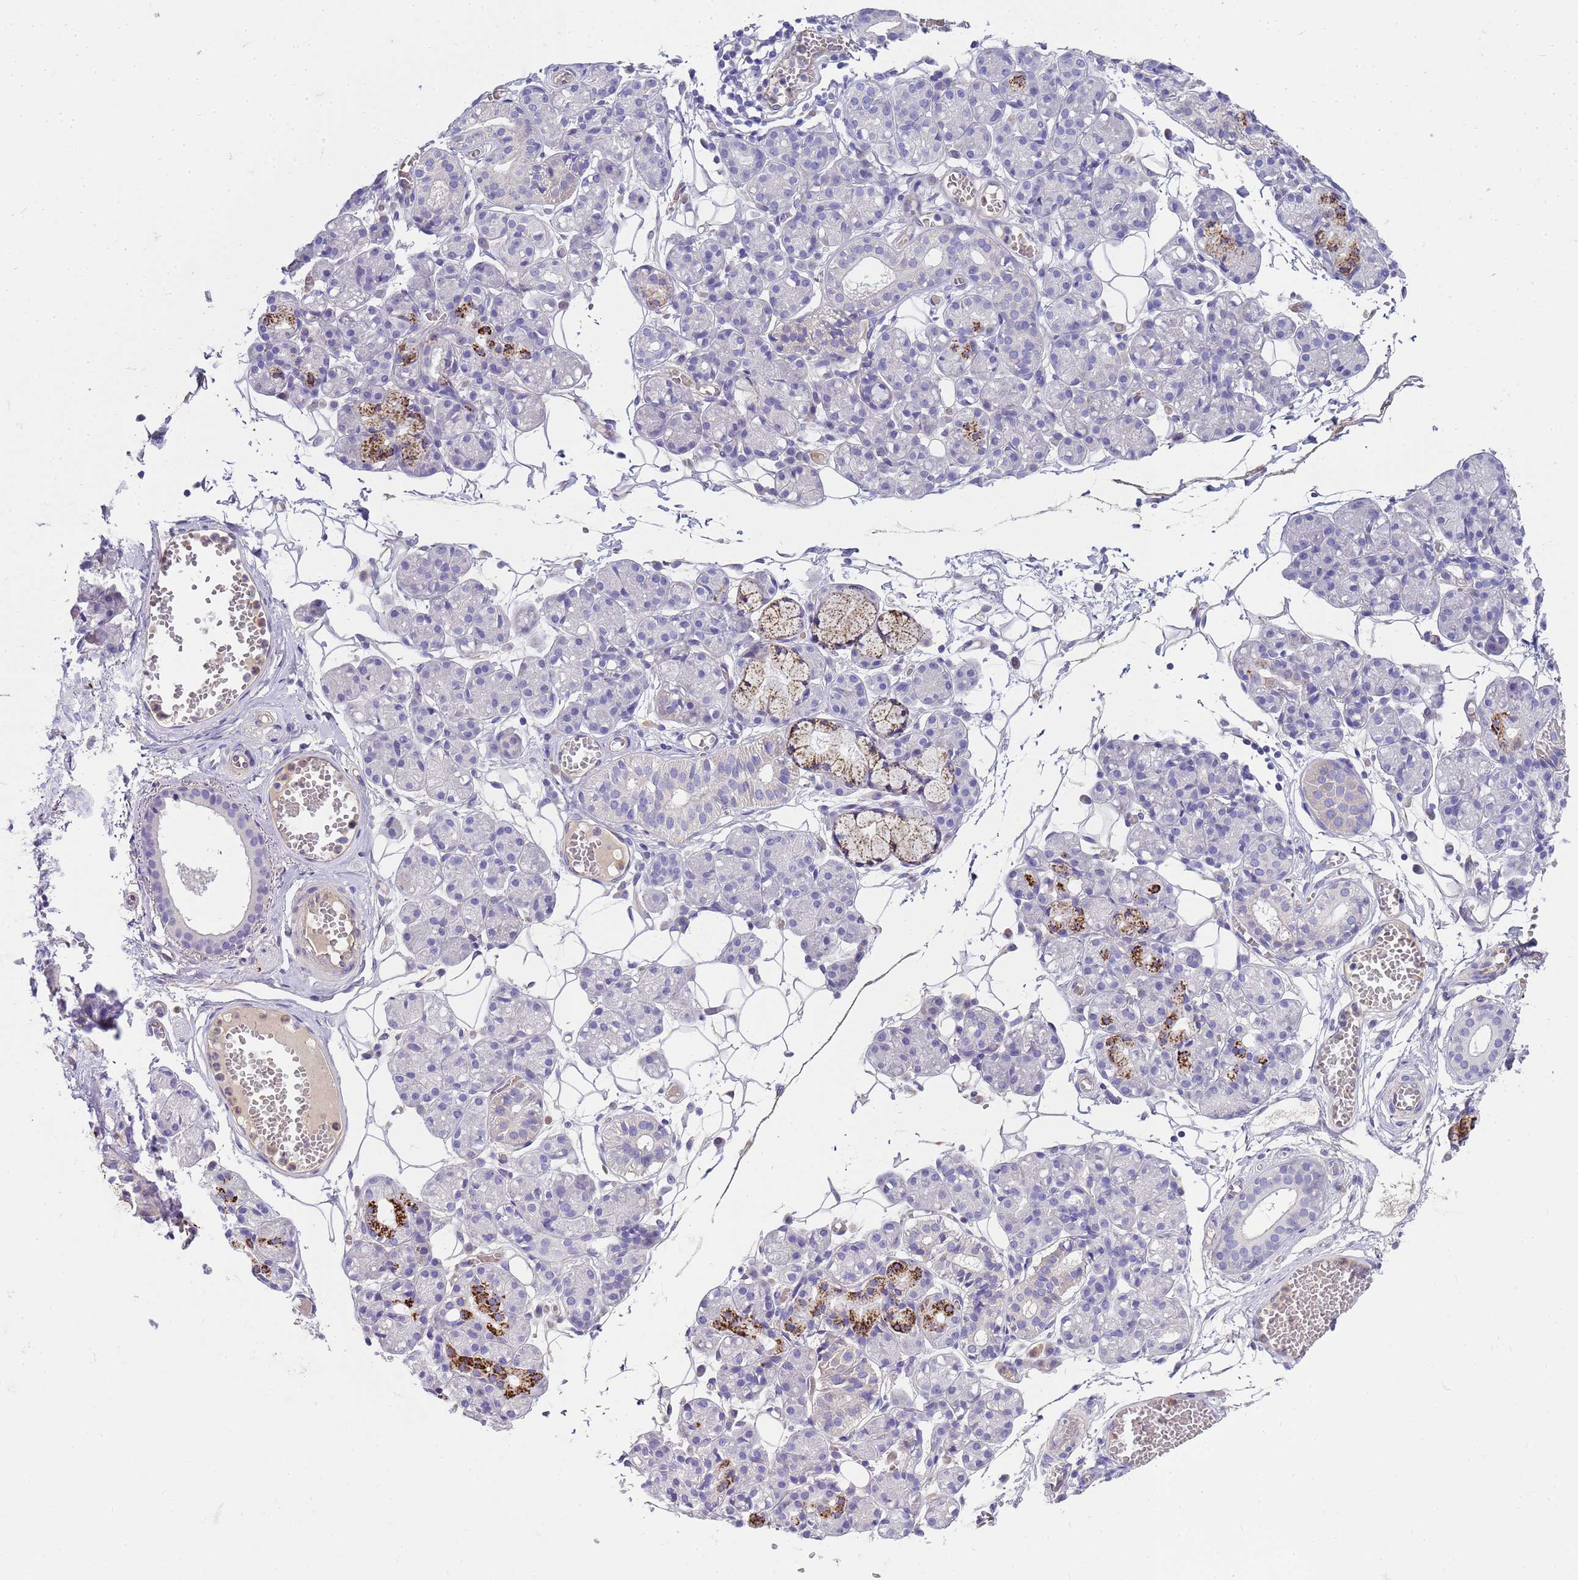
{"staining": {"intensity": "strong", "quantity": "<25%", "location": "cytoplasmic/membranous"}, "tissue": "salivary gland", "cell_type": "Glandular cells", "image_type": "normal", "snomed": [{"axis": "morphology", "description": "Normal tissue, NOS"}, {"axis": "topography", "description": "Salivary gland"}], "caption": "The micrograph exhibits a brown stain indicating the presence of a protein in the cytoplasmic/membranous of glandular cells in salivary gland. (brown staining indicates protein expression, while blue staining denotes nuclei).", "gene": "RIPPLY2", "patient": {"sex": "male", "age": 63}}